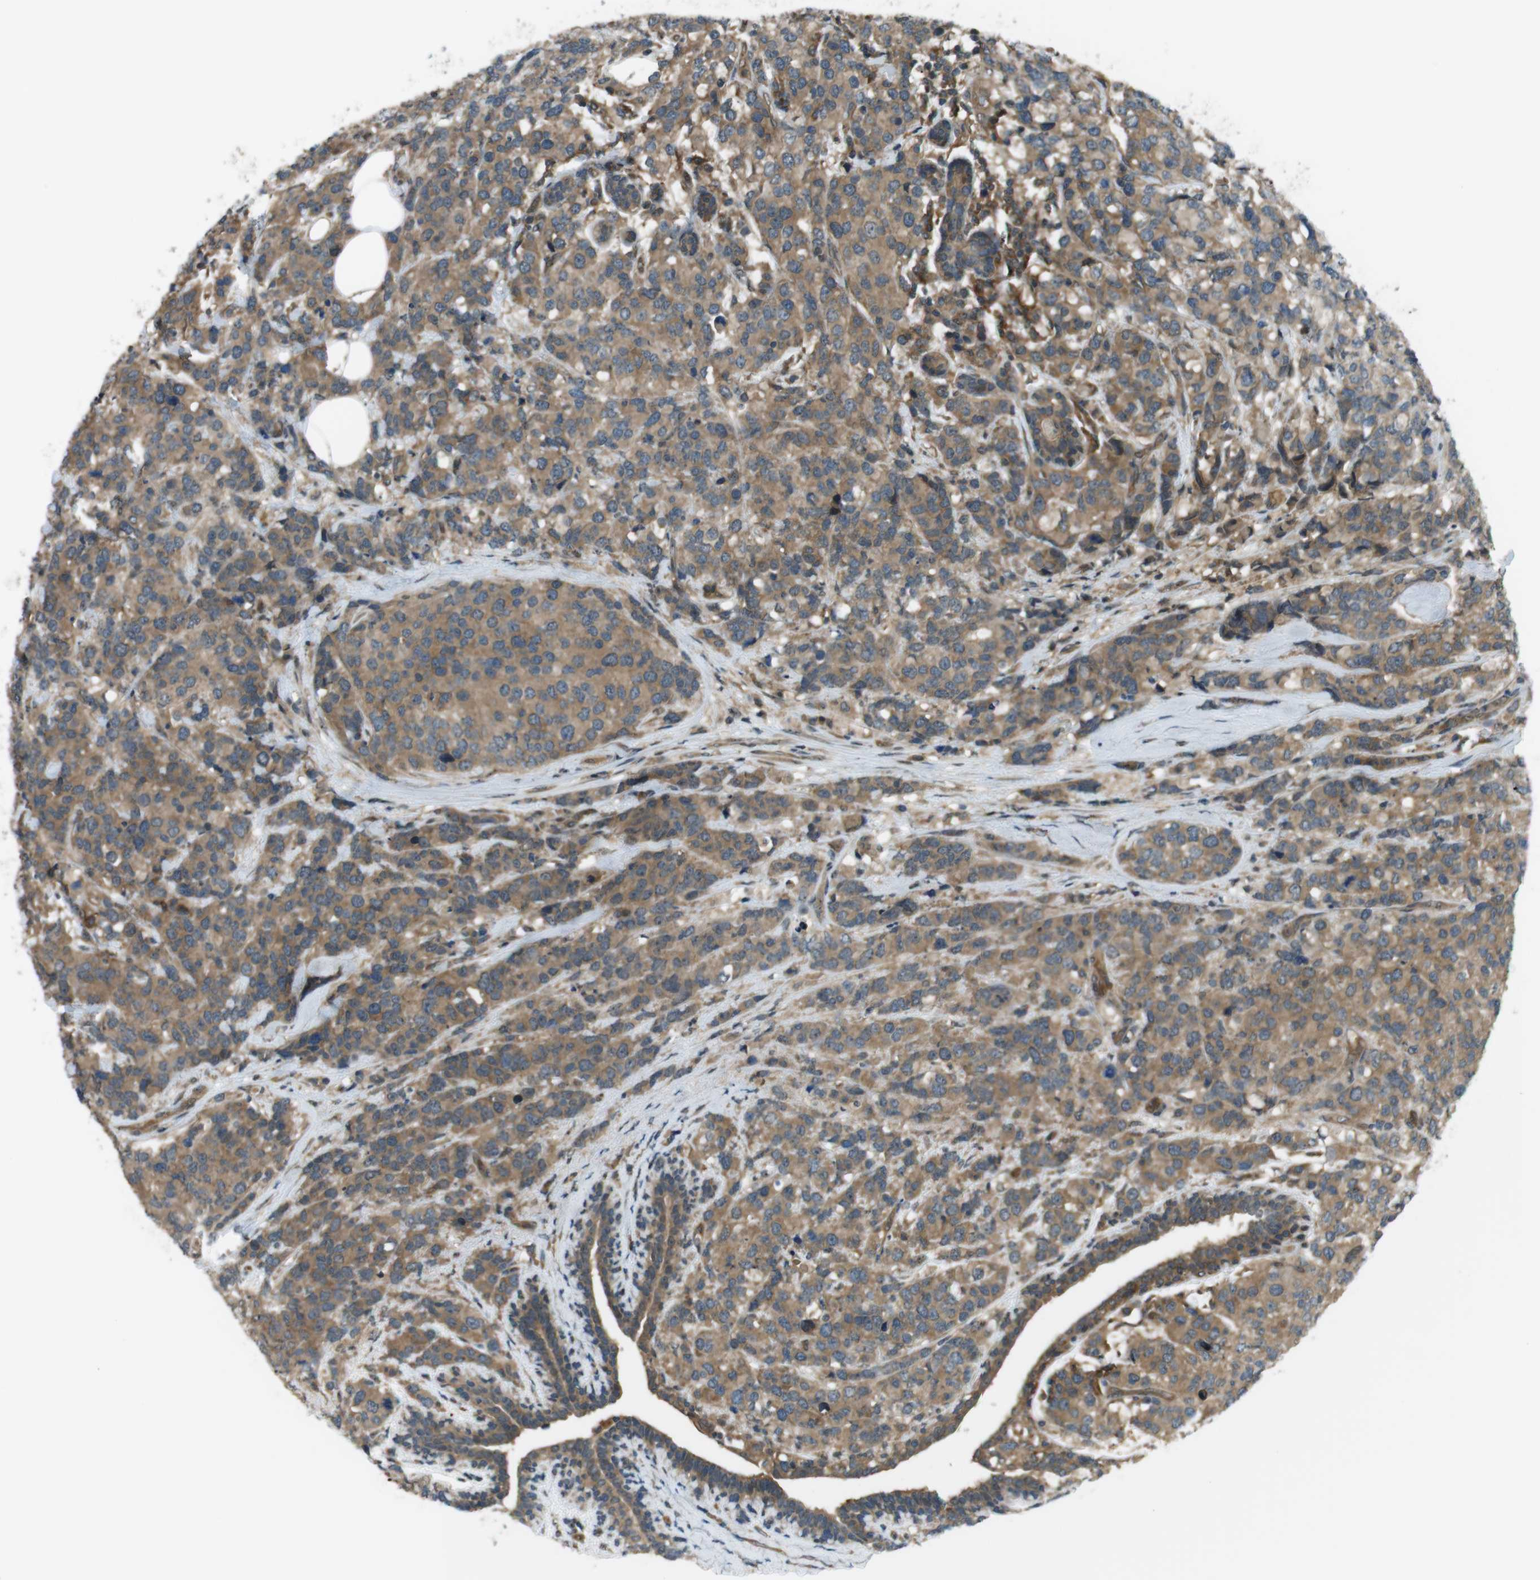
{"staining": {"intensity": "moderate", "quantity": ">75%", "location": "cytoplasmic/membranous"}, "tissue": "breast cancer", "cell_type": "Tumor cells", "image_type": "cancer", "snomed": [{"axis": "morphology", "description": "Lobular carcinoma"}, {"axis": "topography", "description": "Breast"}], "caption": "An image showing moderate cytoplasmic/membranous positivity in about >75% of tumor cells in breast lobular carcinoma, as visualized by brown immunohistochemical staining.", "gene": "TIAM2", "patient": {"sex": "female", "age": 59}}